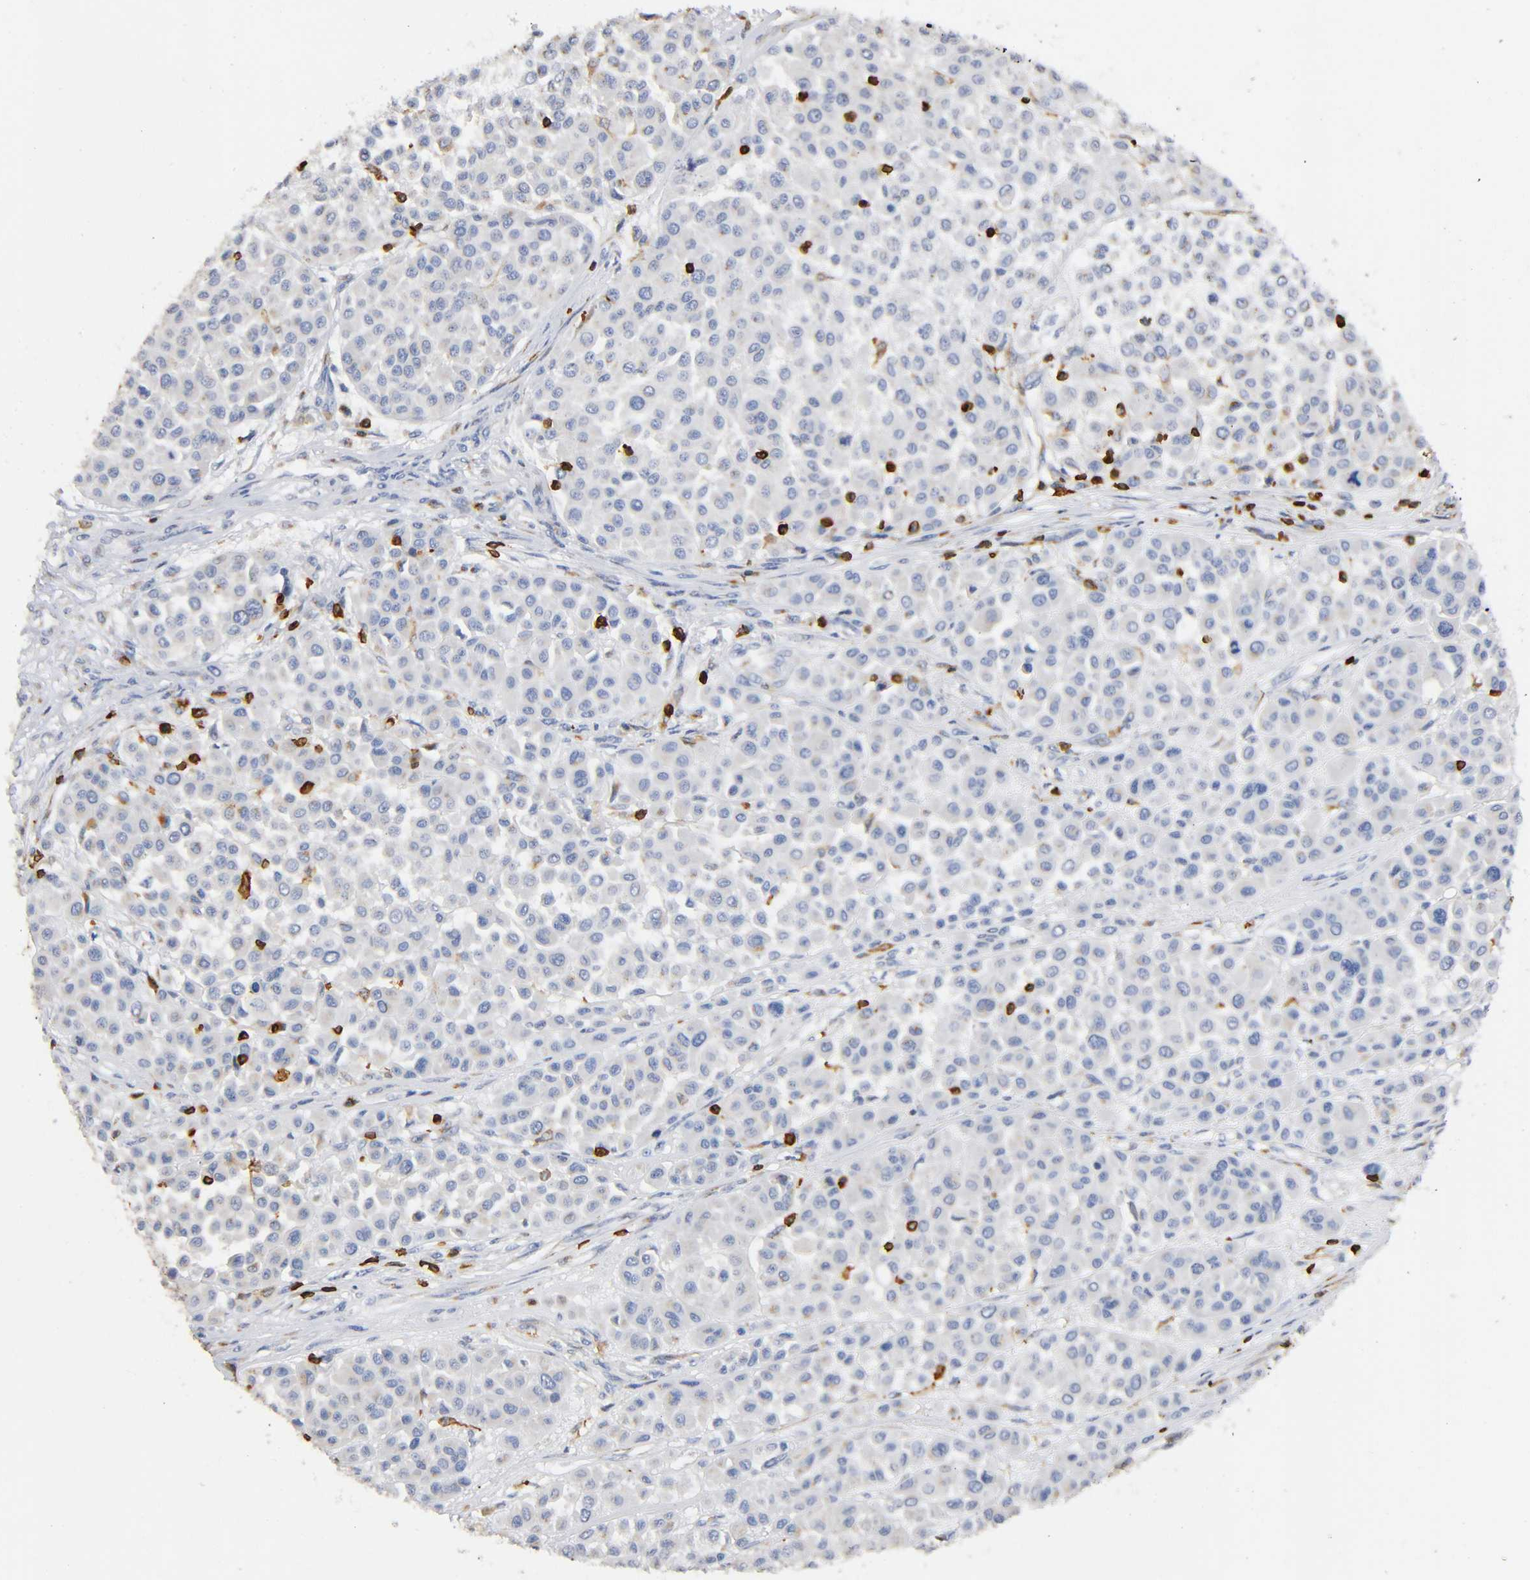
{"staining": {"intensity": "moderate", "quantity": "<25%", "location": "cytoplasmic/membranous"}, "tissue": "melanoma", "cell_type": "Tumor cells", "image_type": "cancer", "snomed": [{"axis": "morphology", "description": "Malignant melanoma, Metastatic site"}, {"axis": "topography", "description": "Soft tissue"}], "caption": "Malignant melanoma (metastatic site) stained with immunohistochemistry (IHC) exhibits moderate cytoplasmic/membranous staining in approximately <25% of tumor cells.", "gene": "CAPN10", "patient": {"sex": "male", "age": 41}}